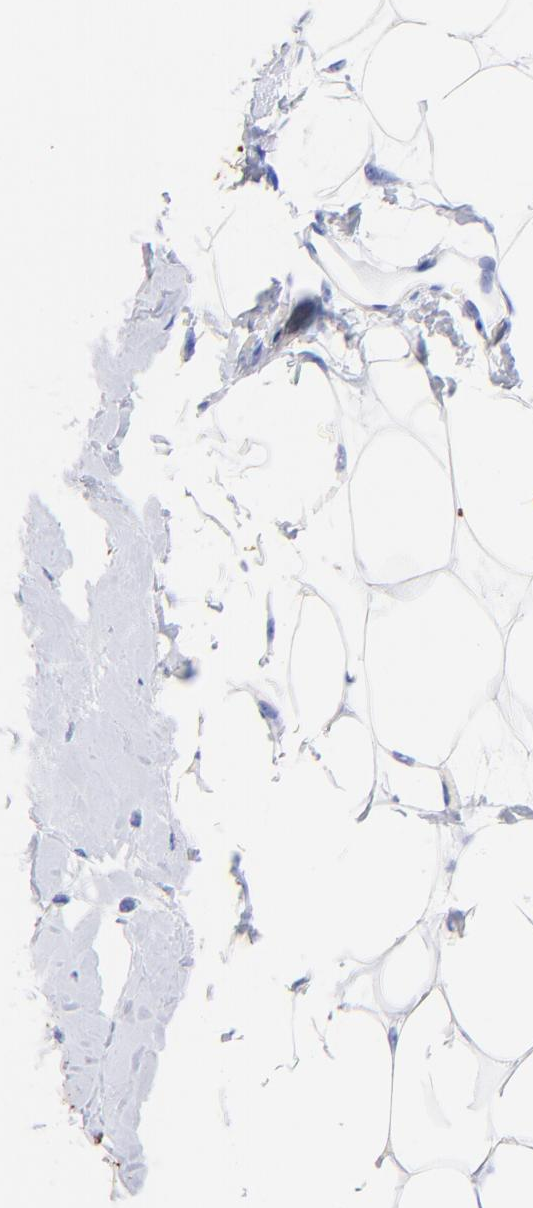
{"staining": {"intensity": "negative", "quantity": "none", "location": "none"}, "tissue": "breast", "cell_type": "Adipocytes", "image_type": "normal", "snomed": [{"axis": "morphology", "description": "Normal tissue, NOS"}, {"axis": "topography", "description": "Breast"}, {"axis": "topography", "description": "Adipose tissue"}], "caption": "This is an immunohistochemistry micrograph of unremarkable human breast. There is no staining in adipocytes.", "gene": "KRT19", "patient": {"sex": "female", "age": 25}}